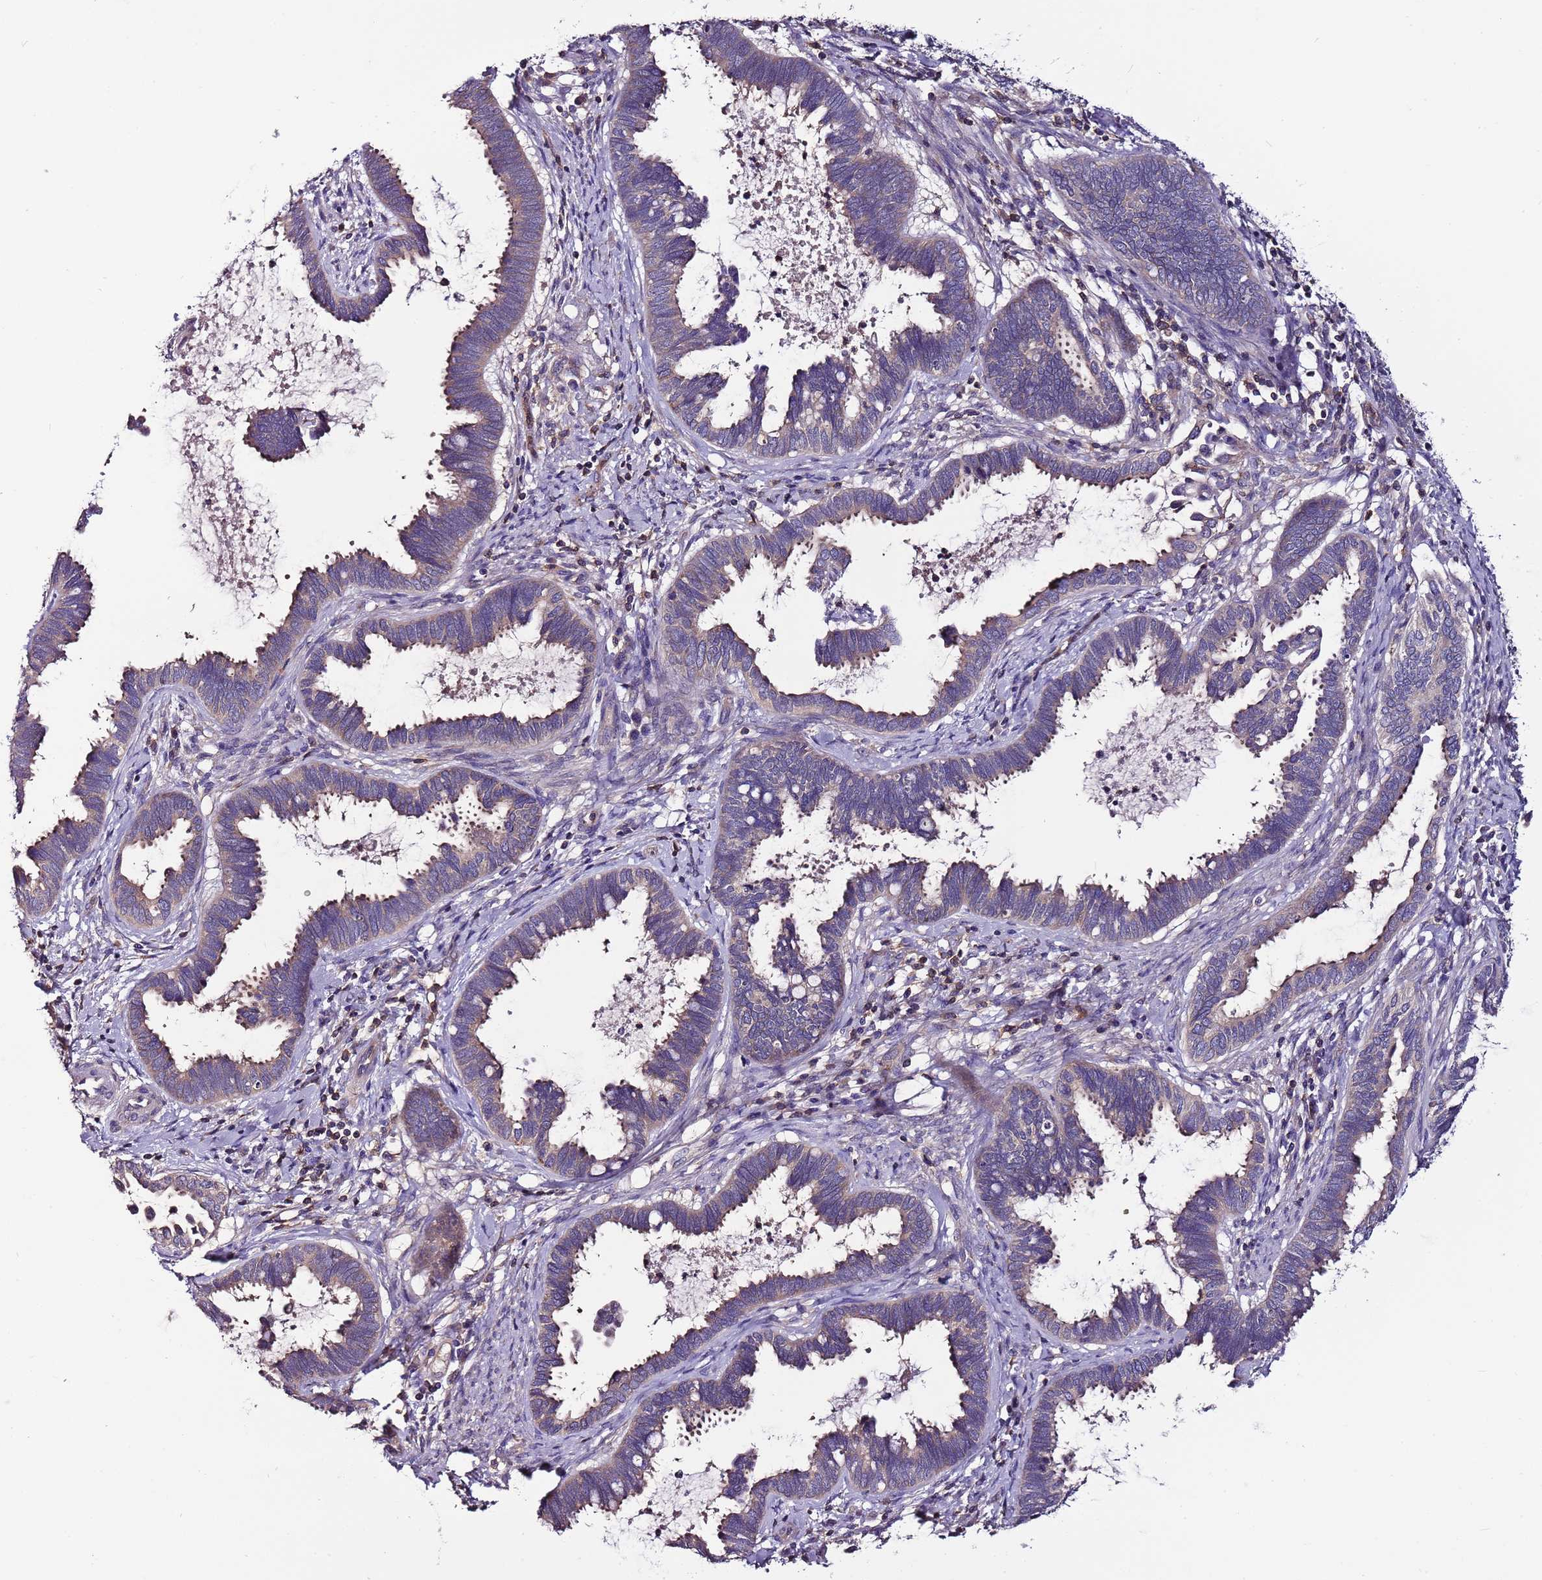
{"staining": {"intensity": "weak", "quantity": "<25%", "location": "cytoplasmic/membranous"}, "tissue": "cervical cancer", "cell_type": "Tumor cells", "image_type": "cancer", "snomed": [{"axis": "morphology", "description": "Adenocarcinoma, NOS"}, {"axis": "topography", "description": "Cervix"}], "caption": "Immunohistochemistry micrograph of neoplastic tissue: human cervical cancer (adenocarcinoma) stained with DAB demonstrates no significant protein staining in tumor cells.", "gene": "IGIP", "patient": {"sex": "female", "age": 37}}